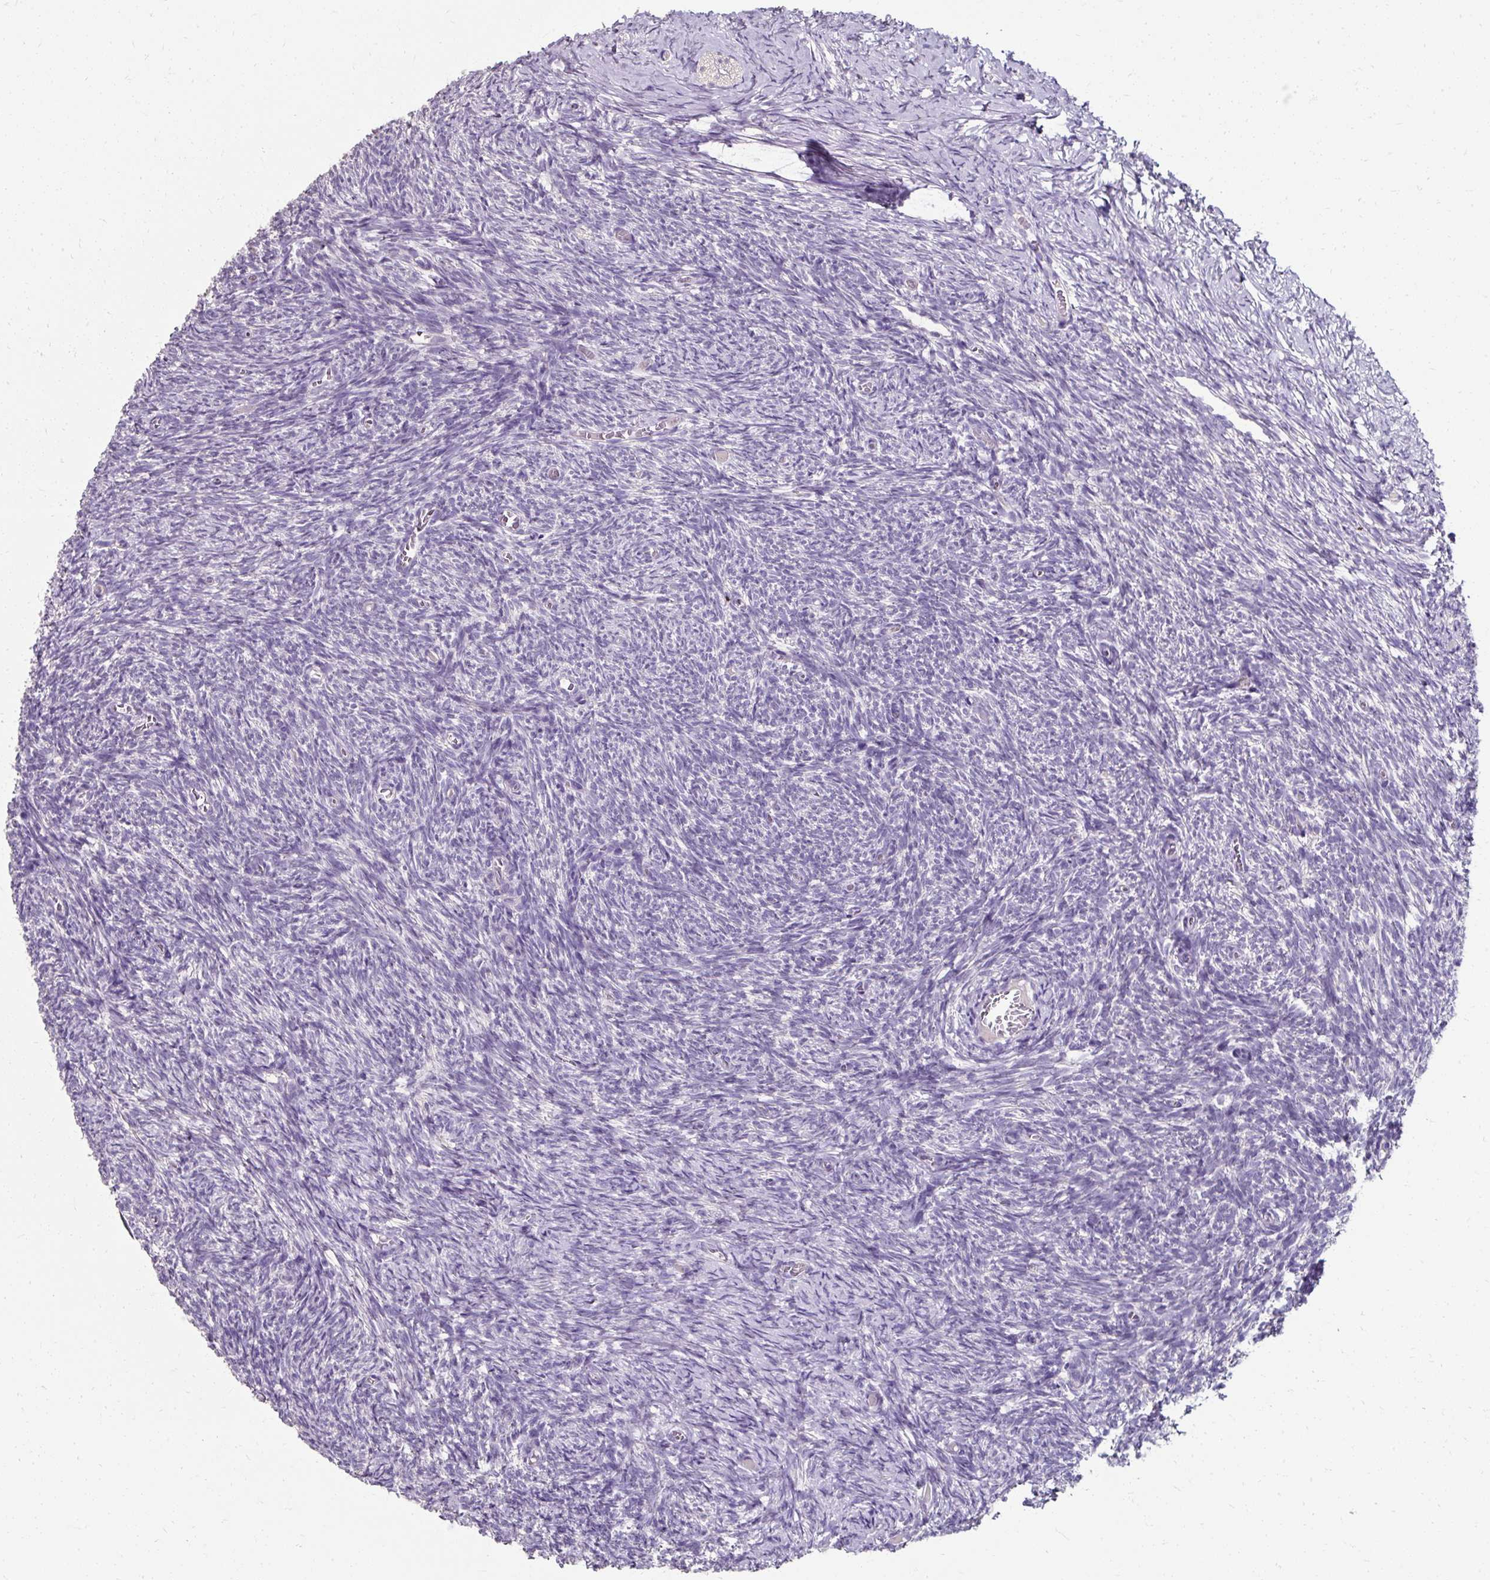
{"staining": {"intensity": "negative", "quantity": "none", "location": "none"}, "tissue": "ovary", "cell_type": "Follicle cells", "image_type": "normal", "snomed": [{"axis": "morphology", "description": "Normal tissue, NOS"}, {"axis": "topography", "description": "Ovary"}], "caption": "An immunohistochemistry micrograph of unremarkable ovary is shown. There is no staining in follicle cells of ovary.", "gene": "KLHL24", "patient": {"sex": "female", "age": 39}}